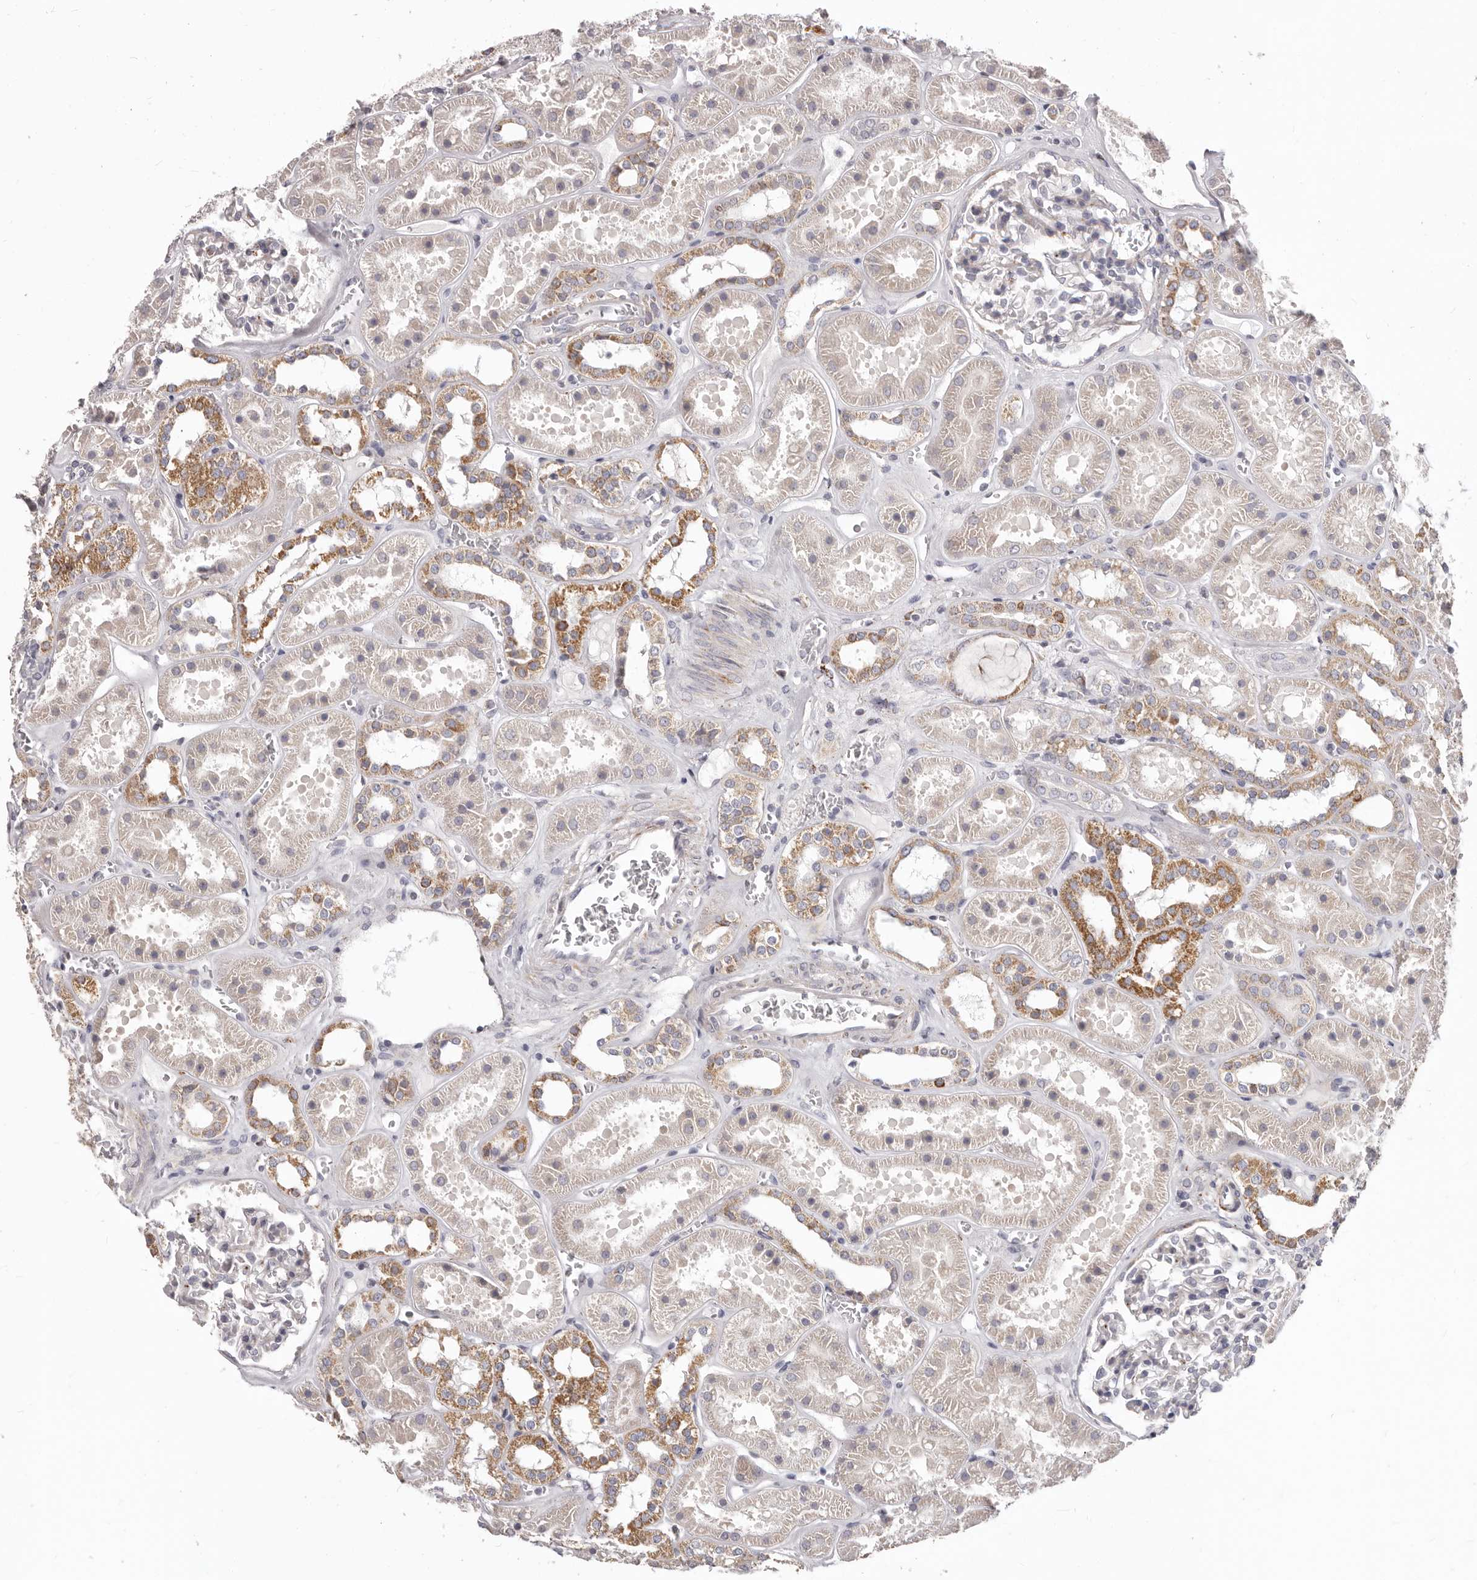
{"staining": {"intensity": "negative", "quantity": "none", "location": "none"}, "tissue": "kidney", "cell_type": "Cells in glomeruli", "image_type": "normal", "snomed": [{"axis": "morphology", "description": "Normal tissue, NOS"}, {"axis": "topography", "description": "Kidney"}], "caption": "Kidney was stained to show a protein in brown. There is no significant staining in cells in glomeruli. (DAB IHC with hematoxylin counter stain).", "gene": "PRMT2", "patient": {"sex": "female", "age": 41}}